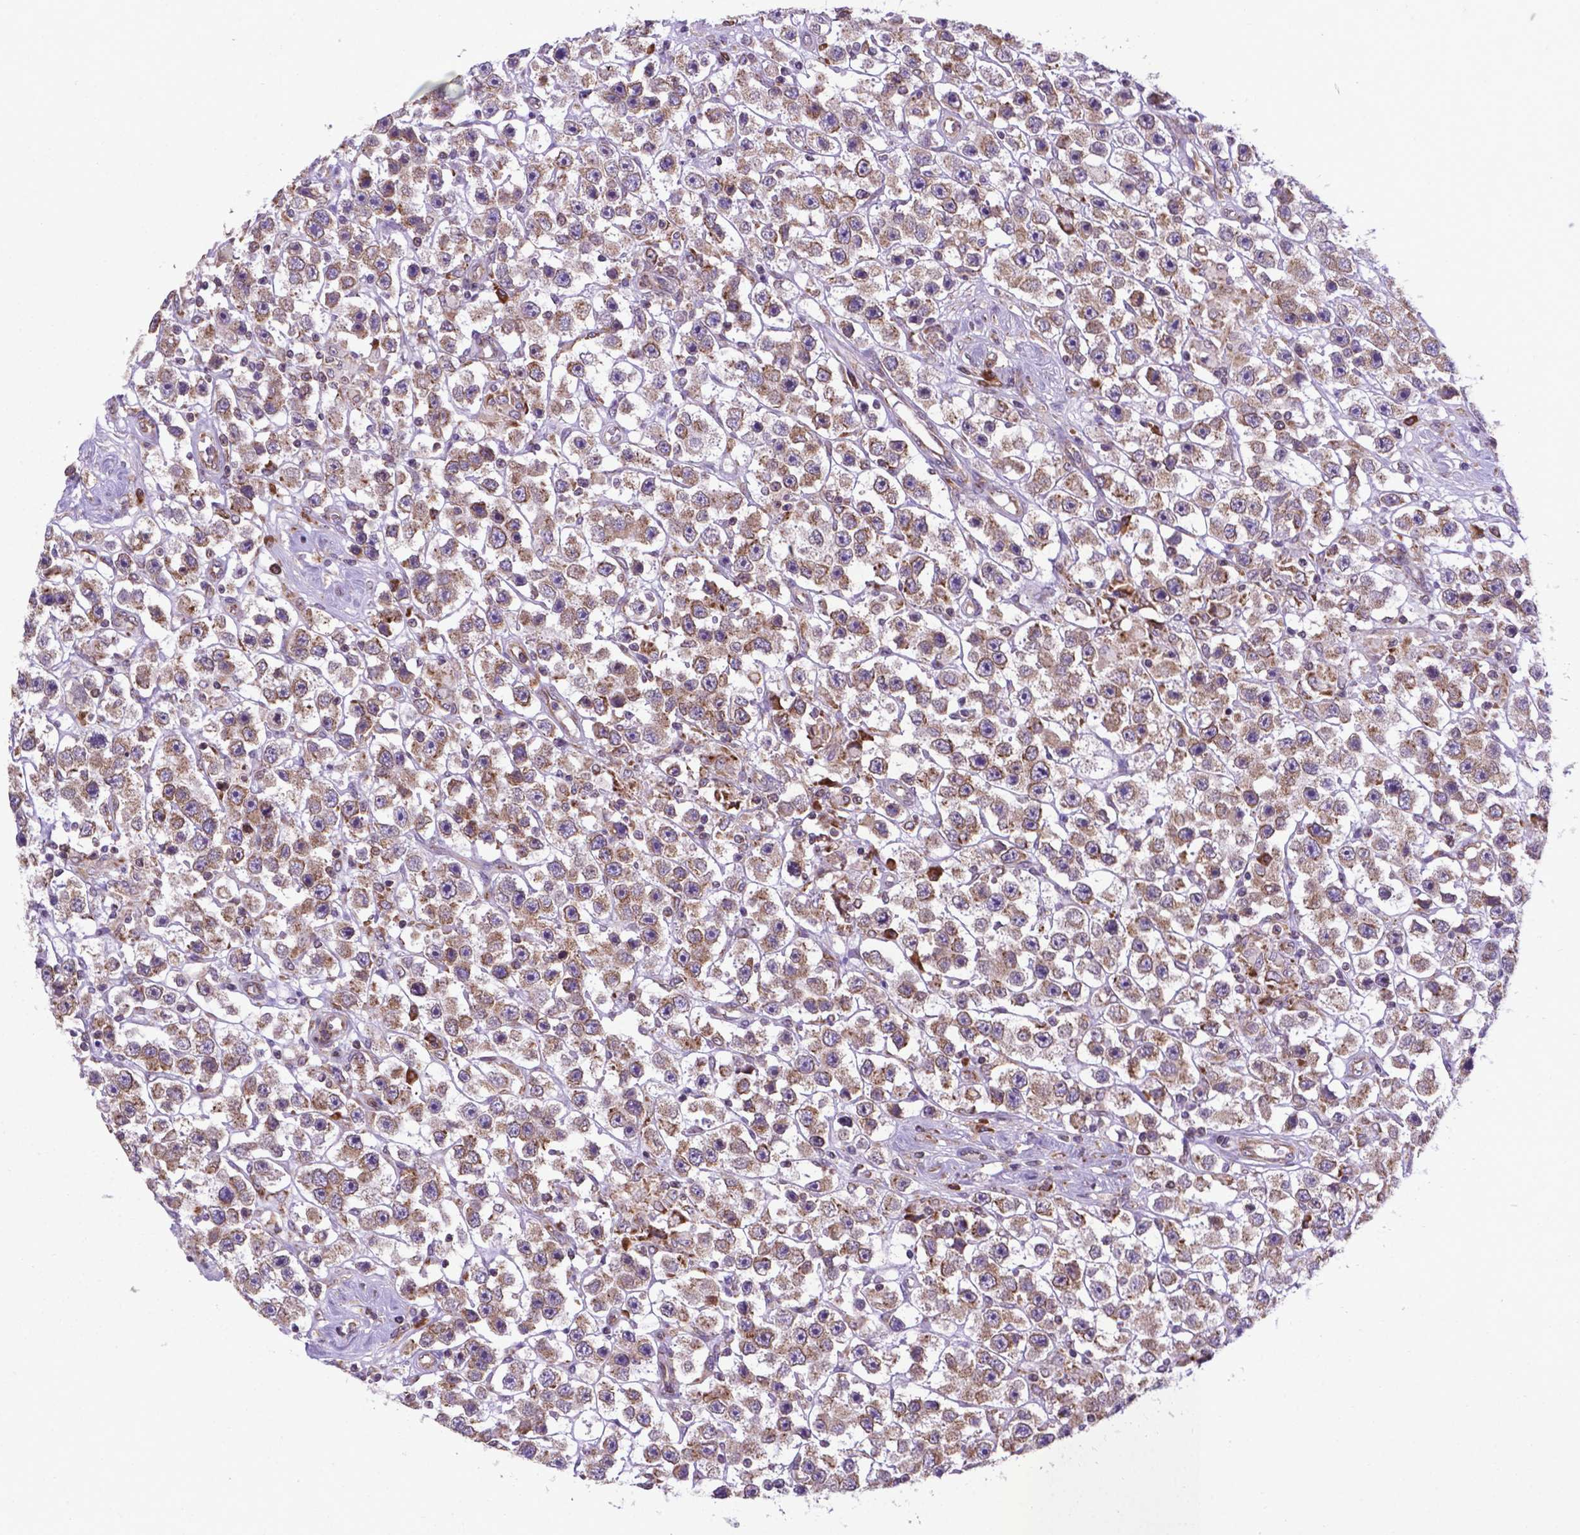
{"staining": {"intensity": "moderate", "quantity": ">75%", "location": "cytoplasmic/membranous"}, "tissue": "testis cancer", "cell_type": "Tumor cells", "image_type": "cancer", "snomed": [{"axis": "morphology", "description": "Seminoma, NOS"}, {"axis": "topography", "description": "Testis"}], "caption": "Testis cancer stained with a brown dye exhibits moderate cytoplasmic/membranous positive staining in about >75% of tumor cells.", "gene": "WDR83OS", "patient": {"sex": "male", "age": 45}}